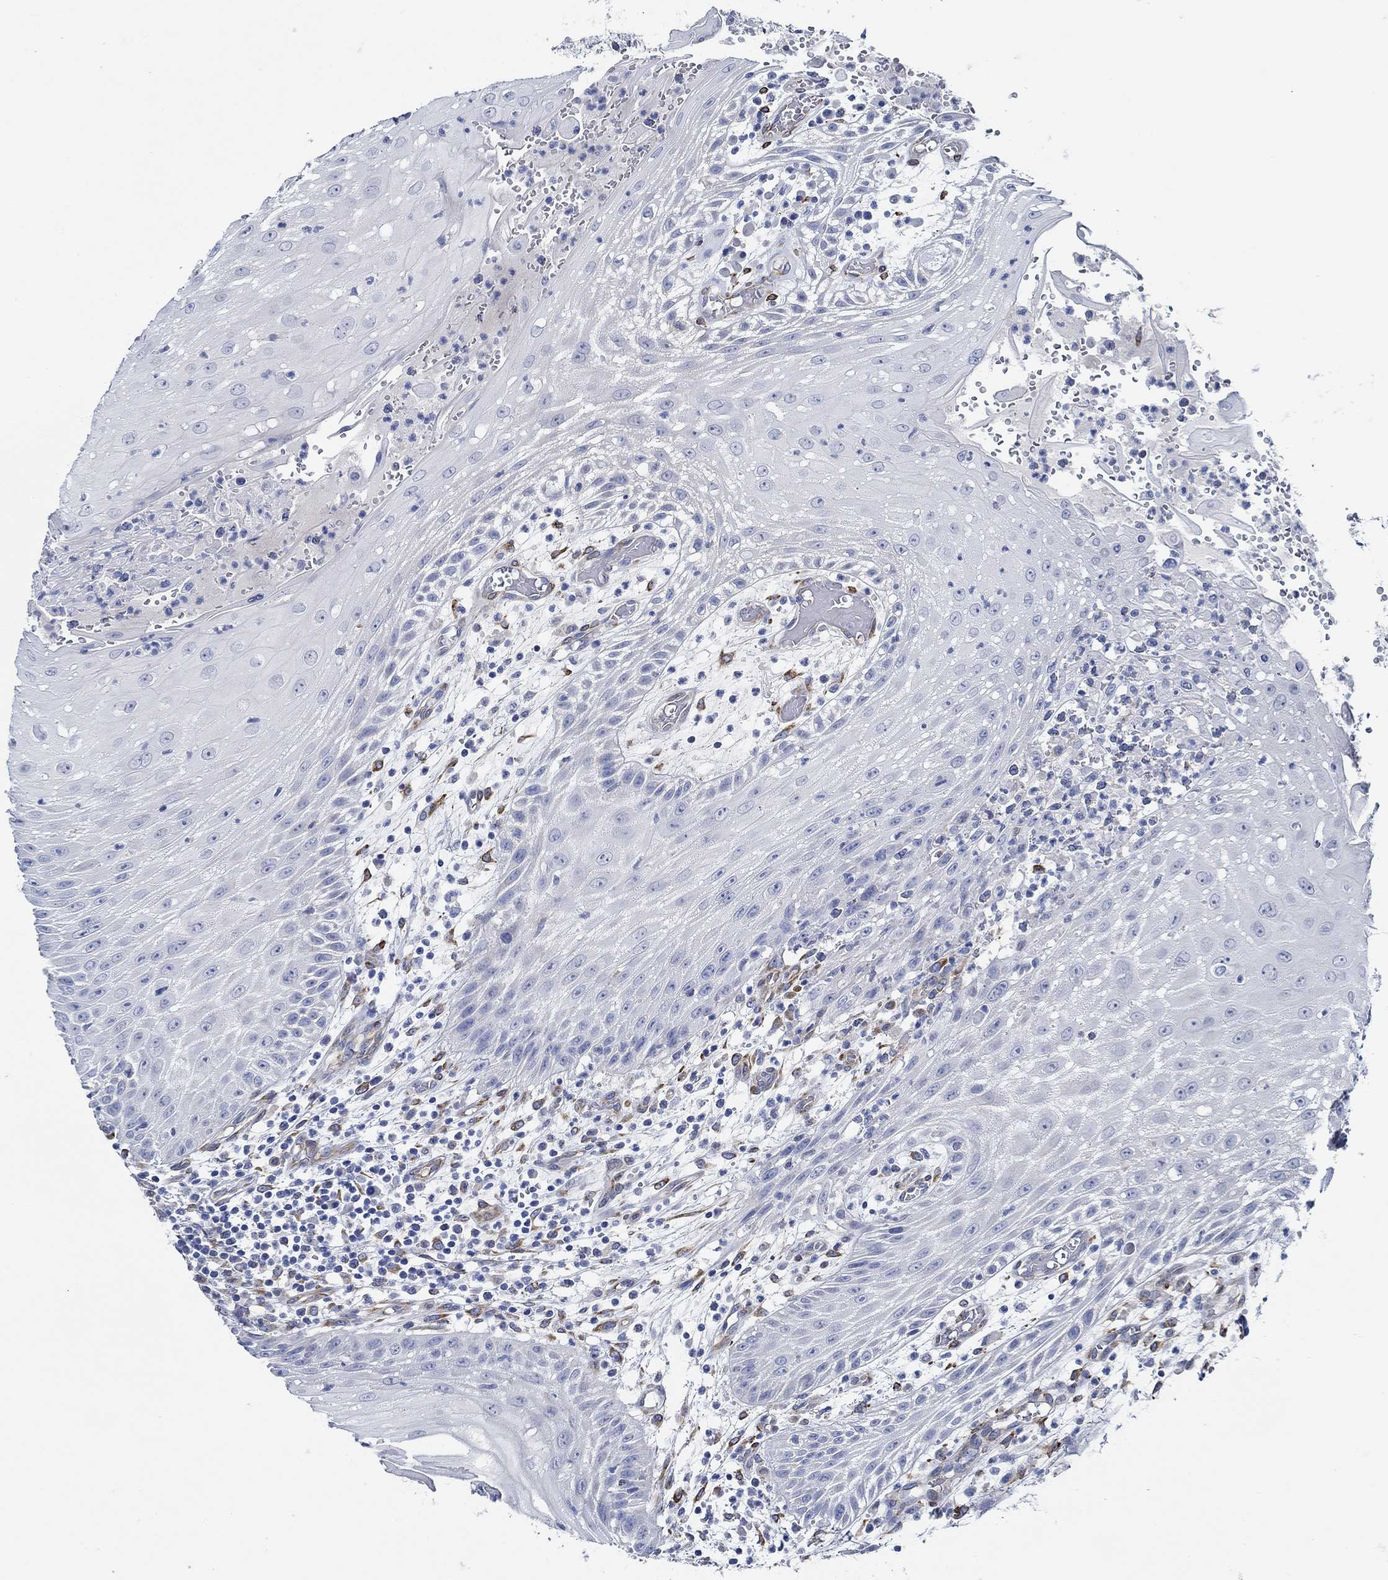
{"staining": {"intensity": "negative", "quantity": "none", "location": "none"}, "tissue": "head and neck cancer", "cell_type": "Tumor cells", "image_type": "cancer", "snomed": [{"axis": "morphology", "description": "Squamous cell carcinoma, NOS"}, {"axis": "topography", "description": "Oral tissue"}, {"axis": "topography", "description": "Head-Neck"}], "caption": "This is a histopathology image of immunohistochemistry (IHC) staining of head and neck cancer (squamous cell carcinoma), which shows no staining in tumor cells.", "gene": "HECW2", "patient": {"sex": "male", "age": 58}}